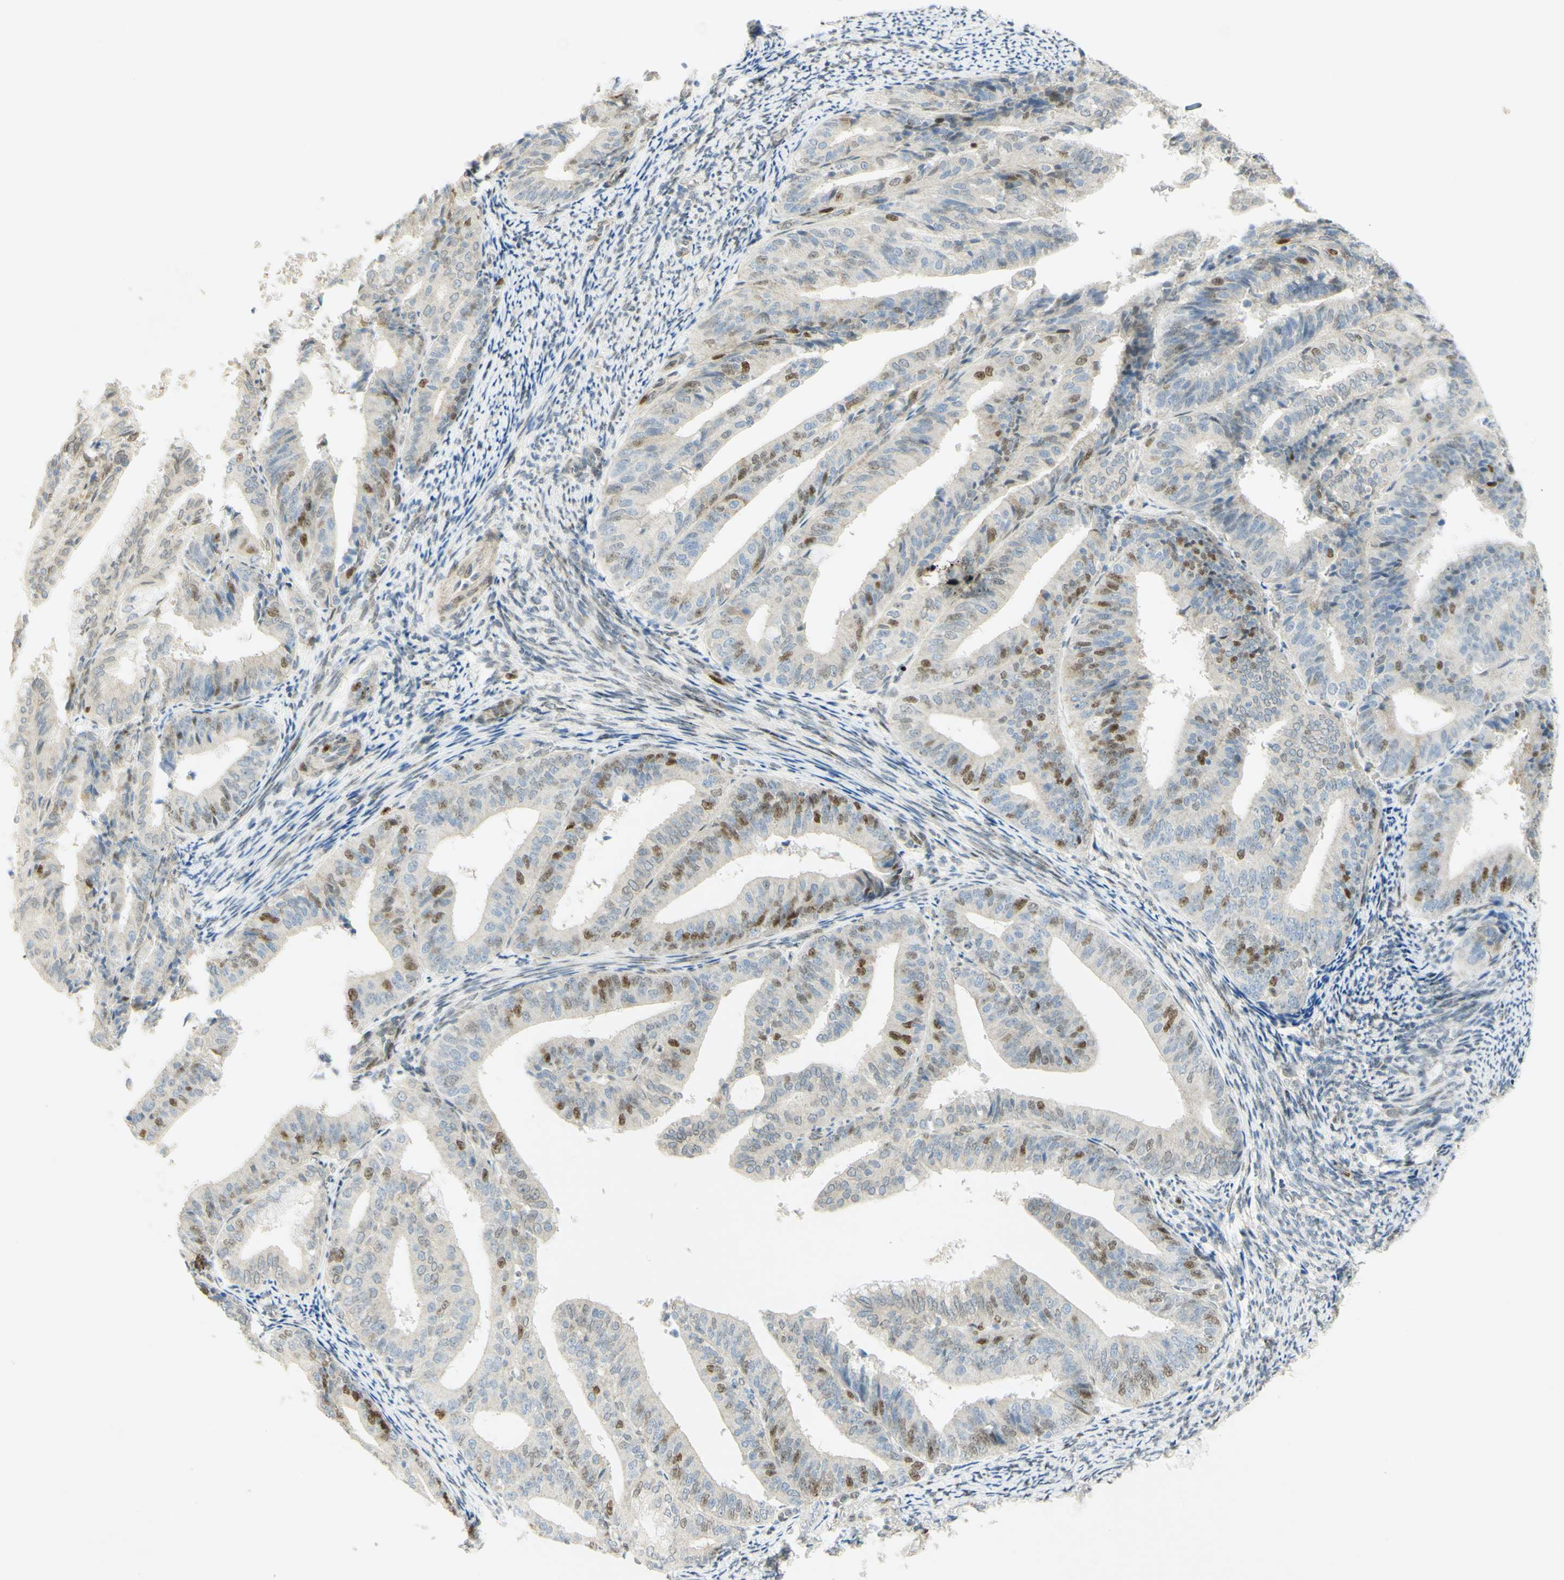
{"staining": {"intensity": "moderate", "quantity": "25%-75%", "location": "nuclear"}, "tissue": "endometrial cancer", "cell_type": "Tumor cells", "image_type": "cancer", "snomed": [{"axis": "morphology", "description": "Adenocarcinoma, NOS"}, {"axis": "topography", "description": "Endometrium"}], "caption": "Brown immunohistochemical staining in human adenocarcinoma (endometrial) exhibits moderate nuclear positivity in about 25%-75% of tumor cells.", "gene": "E2F1", "patient": {"sex": "female", "age": 63}}